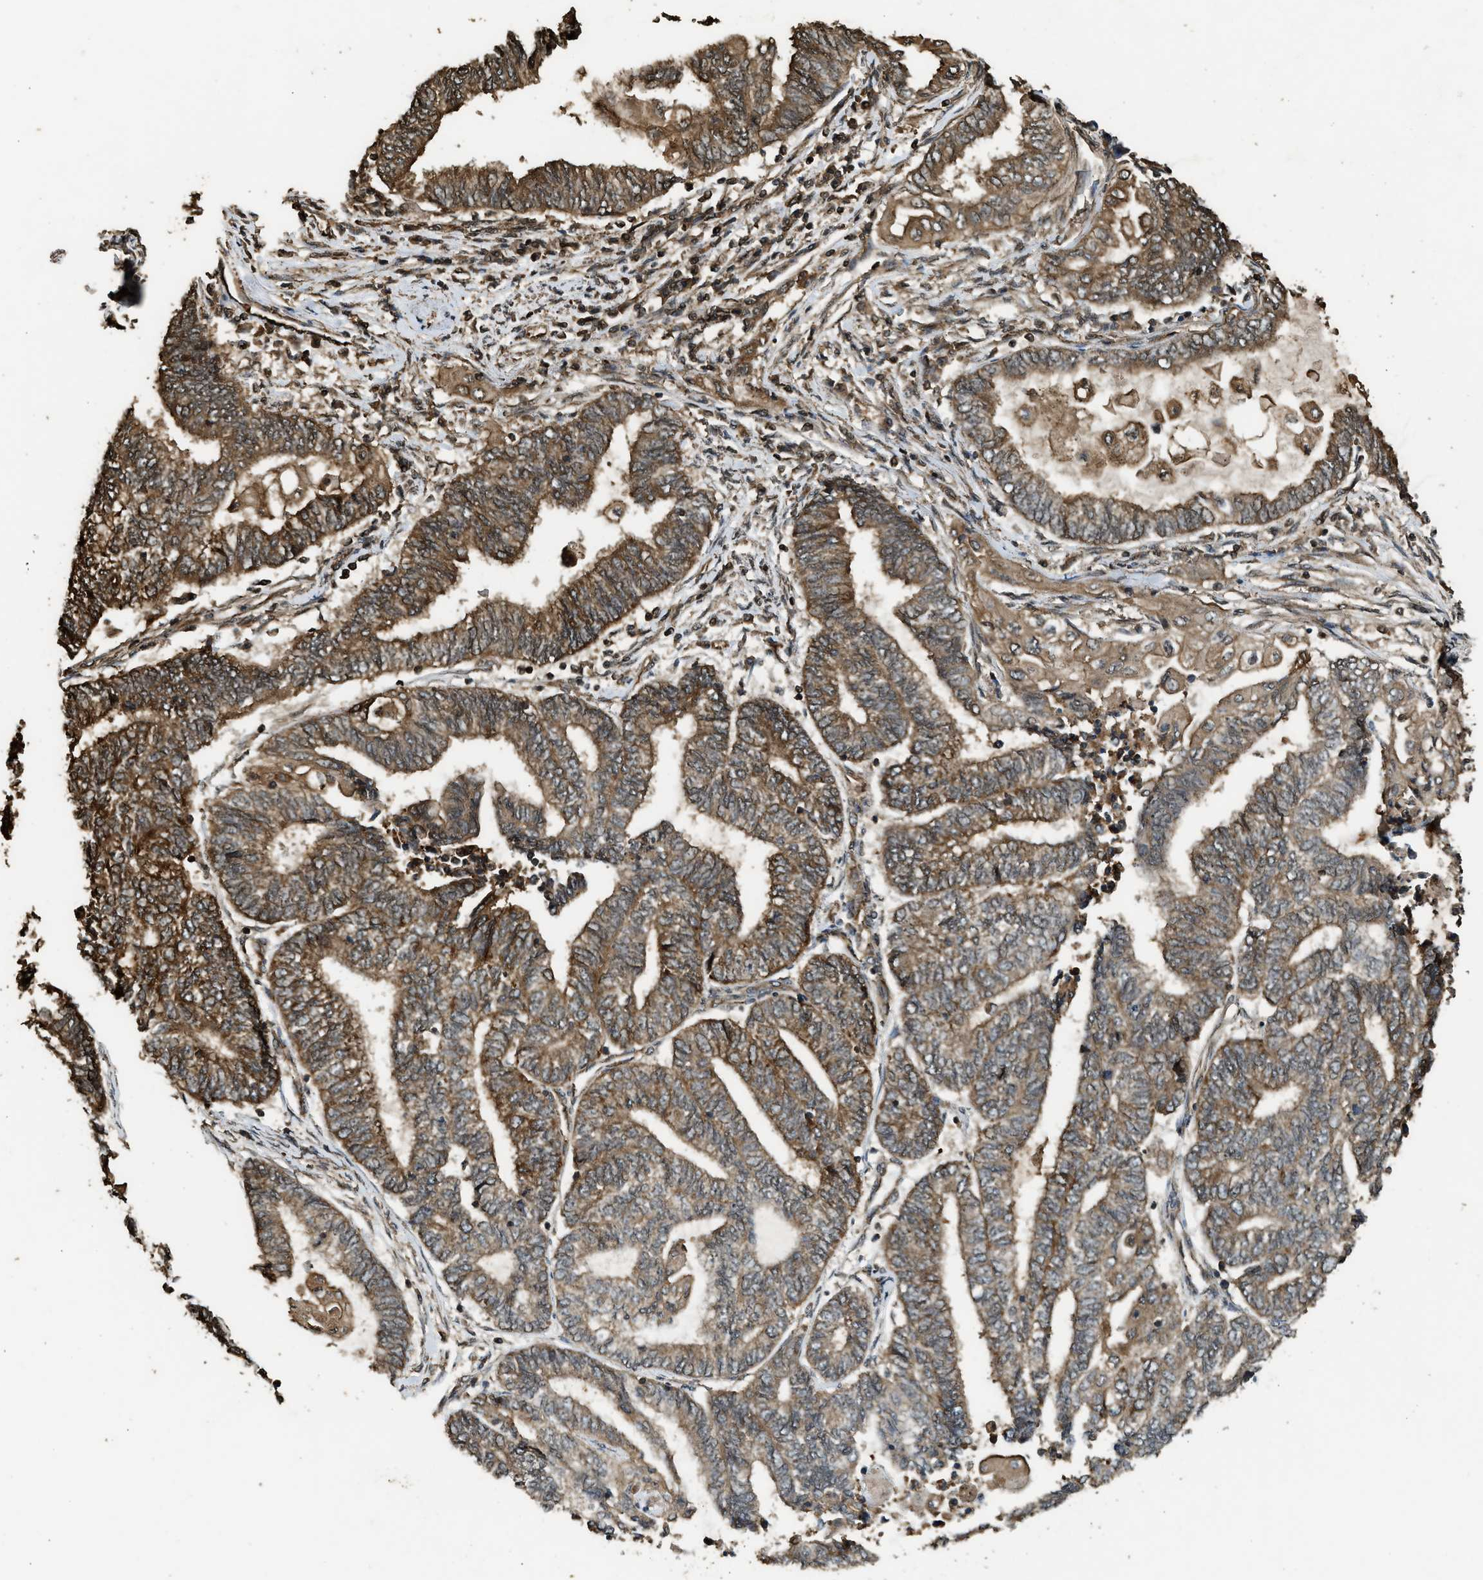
{"staining": {"intensity": "strong", "quantity": ">75%", "location": "cytoplasmic/membranous"}, "tissue": "endometrial cancer", "cell_type": "Tumor cells", "image_type": "cancer", "snomed": [{"axis": "morphology", "description": "Adenocarcinoma, NOS"}, {"axis": "topography", "description": "Uterus"}, {"axis": "topography", "description": "Endometrium"}], "caption": "Brown immunohistochemical staining in human adenocarcinoma (endometrial) reveals strong cytoplasmic/membranous expression in approximately >75% of tumor cells.", "gene": "MYBL2", "patient": {"sex": "female", "age": 70}}